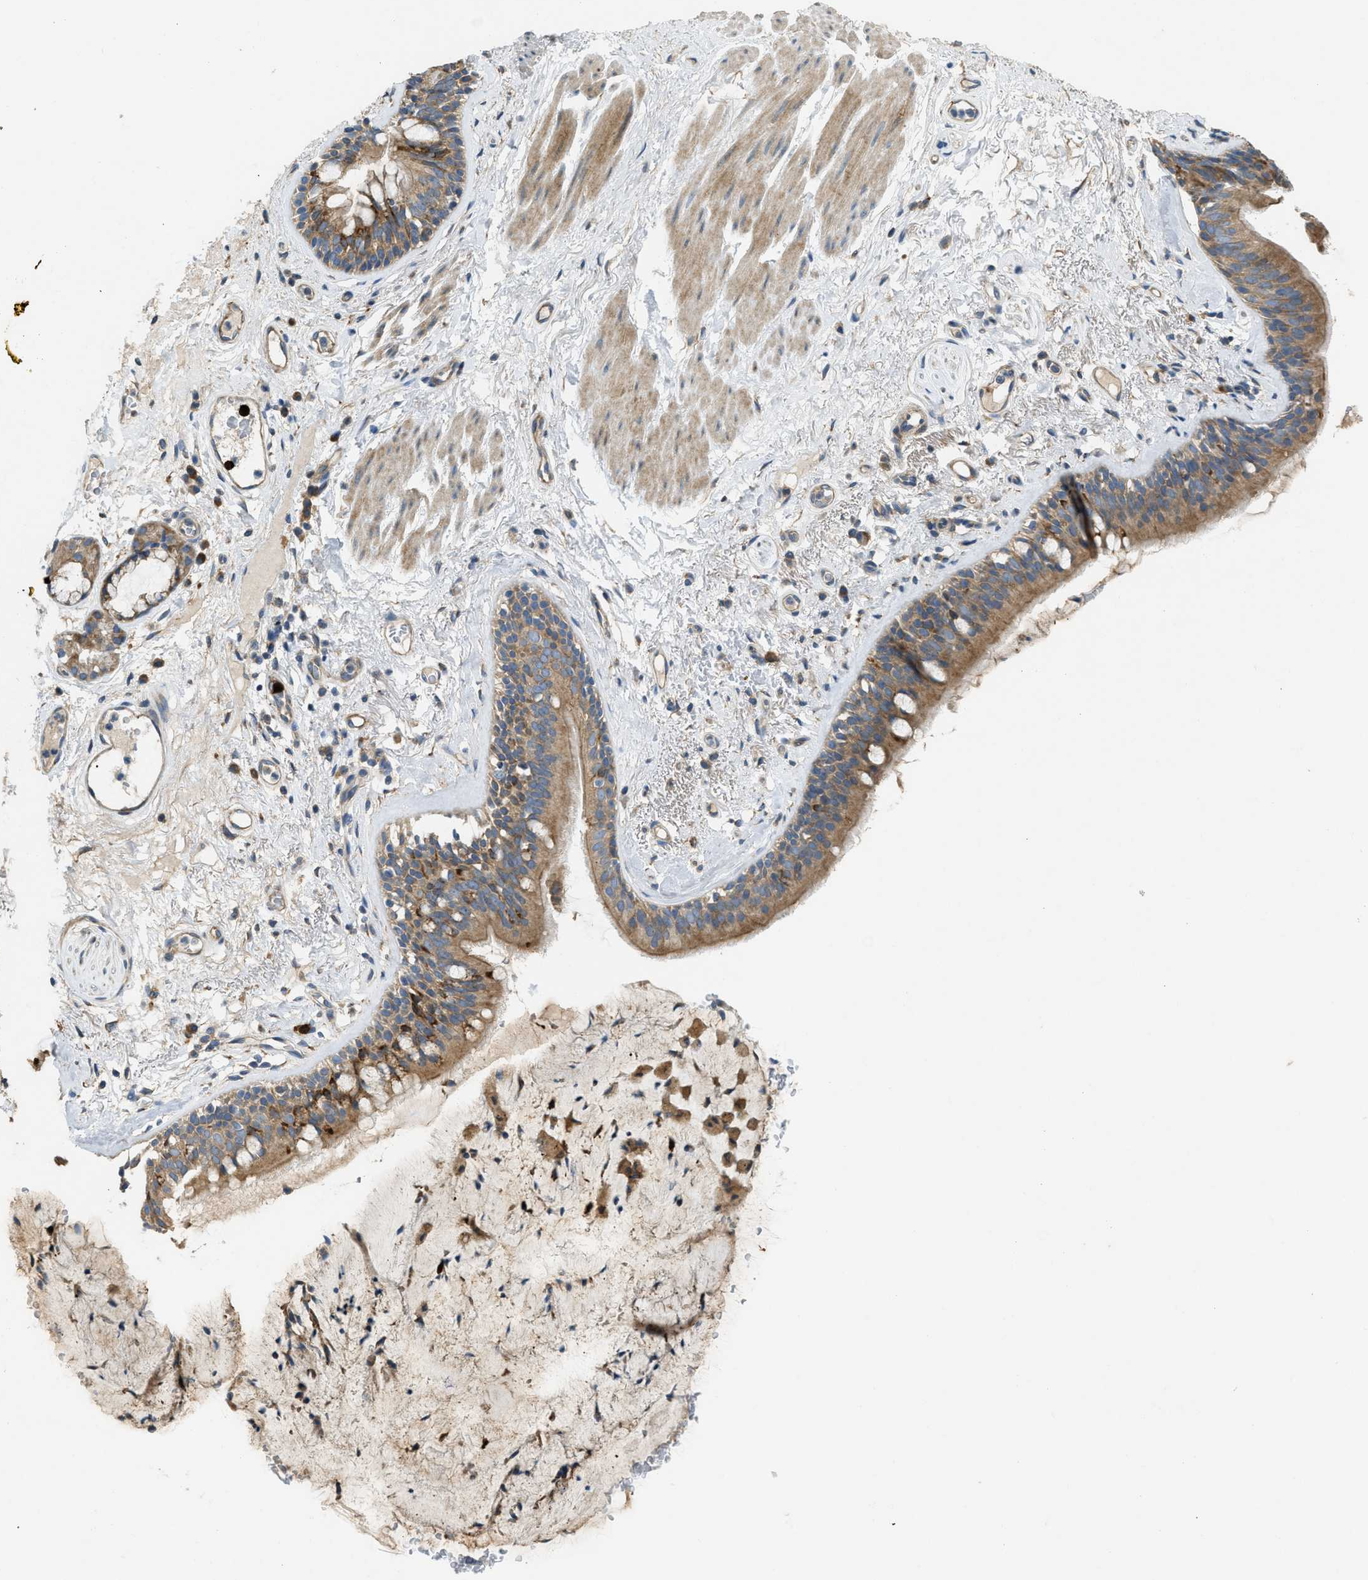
{"staining": {"intensity": "moderate", "quantity": ">75%", "location": "cytoplasmic/membranous"}, "tissue": "bronchus", "cell_type": "Respiratory epithelial cells", "image_type": "normal", "snomed": [{"axis": "morphology", "description": "Normal tissue, NOS"}, {"axis": "topography", "description": "Cartilage tissue"}], "caption": "Bronchus stained with a brown dye demonstrates moderate cytoplasmic/membranous positive positivity in approximately >75% of respiratory epithelial cells.", "gene": "TMEM68", "patient": {"sex": "female", "age": 63}}